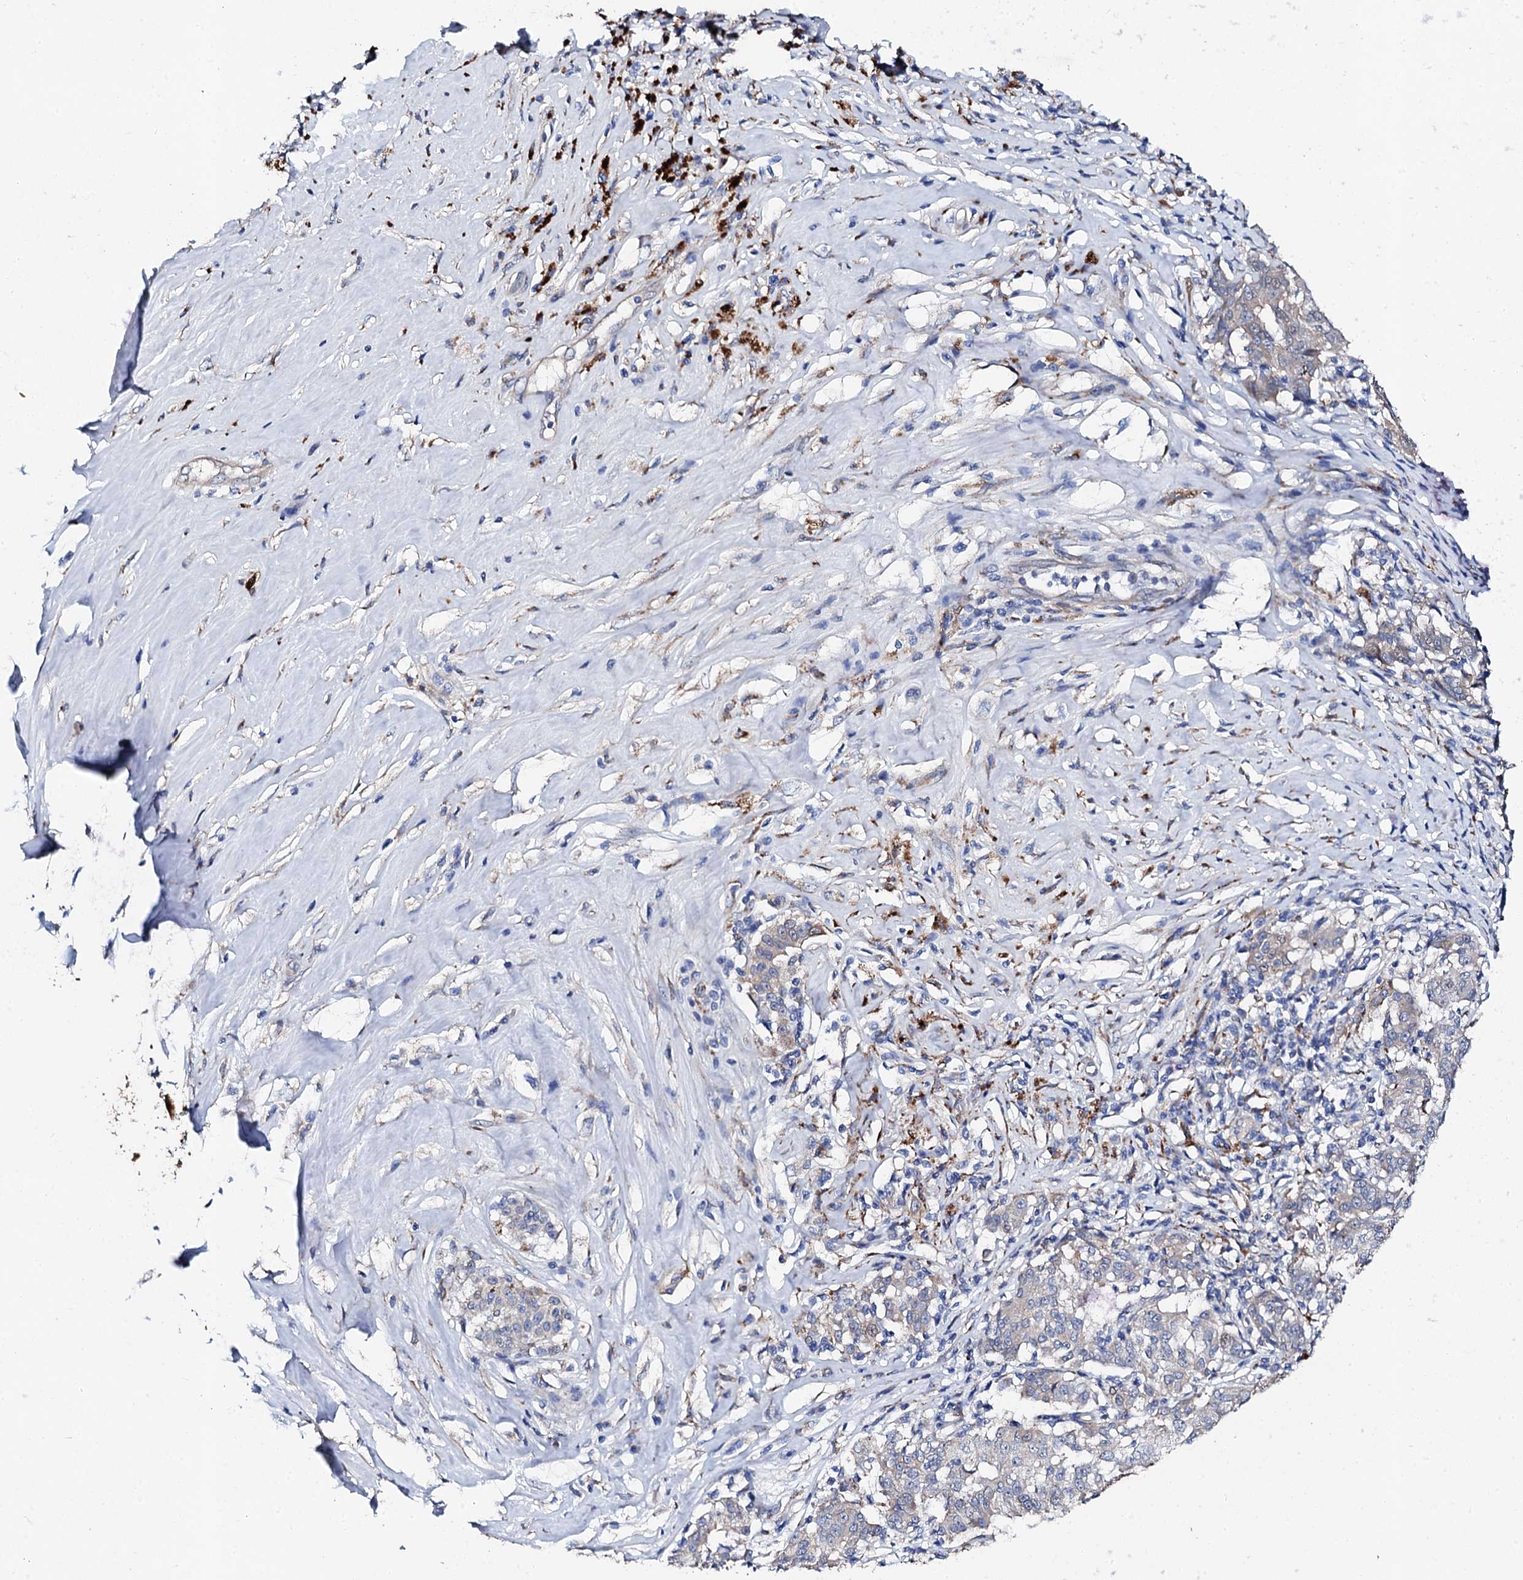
{"staining": {"intensity": "negative", "quantity": "none", "location": "none"}, "tissue": "melanoma", "cell_type": "Tumor cells", "image_type": "cancer", "snomed": [{"axis": "morphology", "description": "Malignant melanoma, NOS"}, {"axis": "topography", "description": "Skin"}], "caption": "Immunohistochemistry of malignant melanoma exhibits no positivity in tumor cells.", "gene": "KLHL32", "patient": {"sex": "female", "age": 72}}